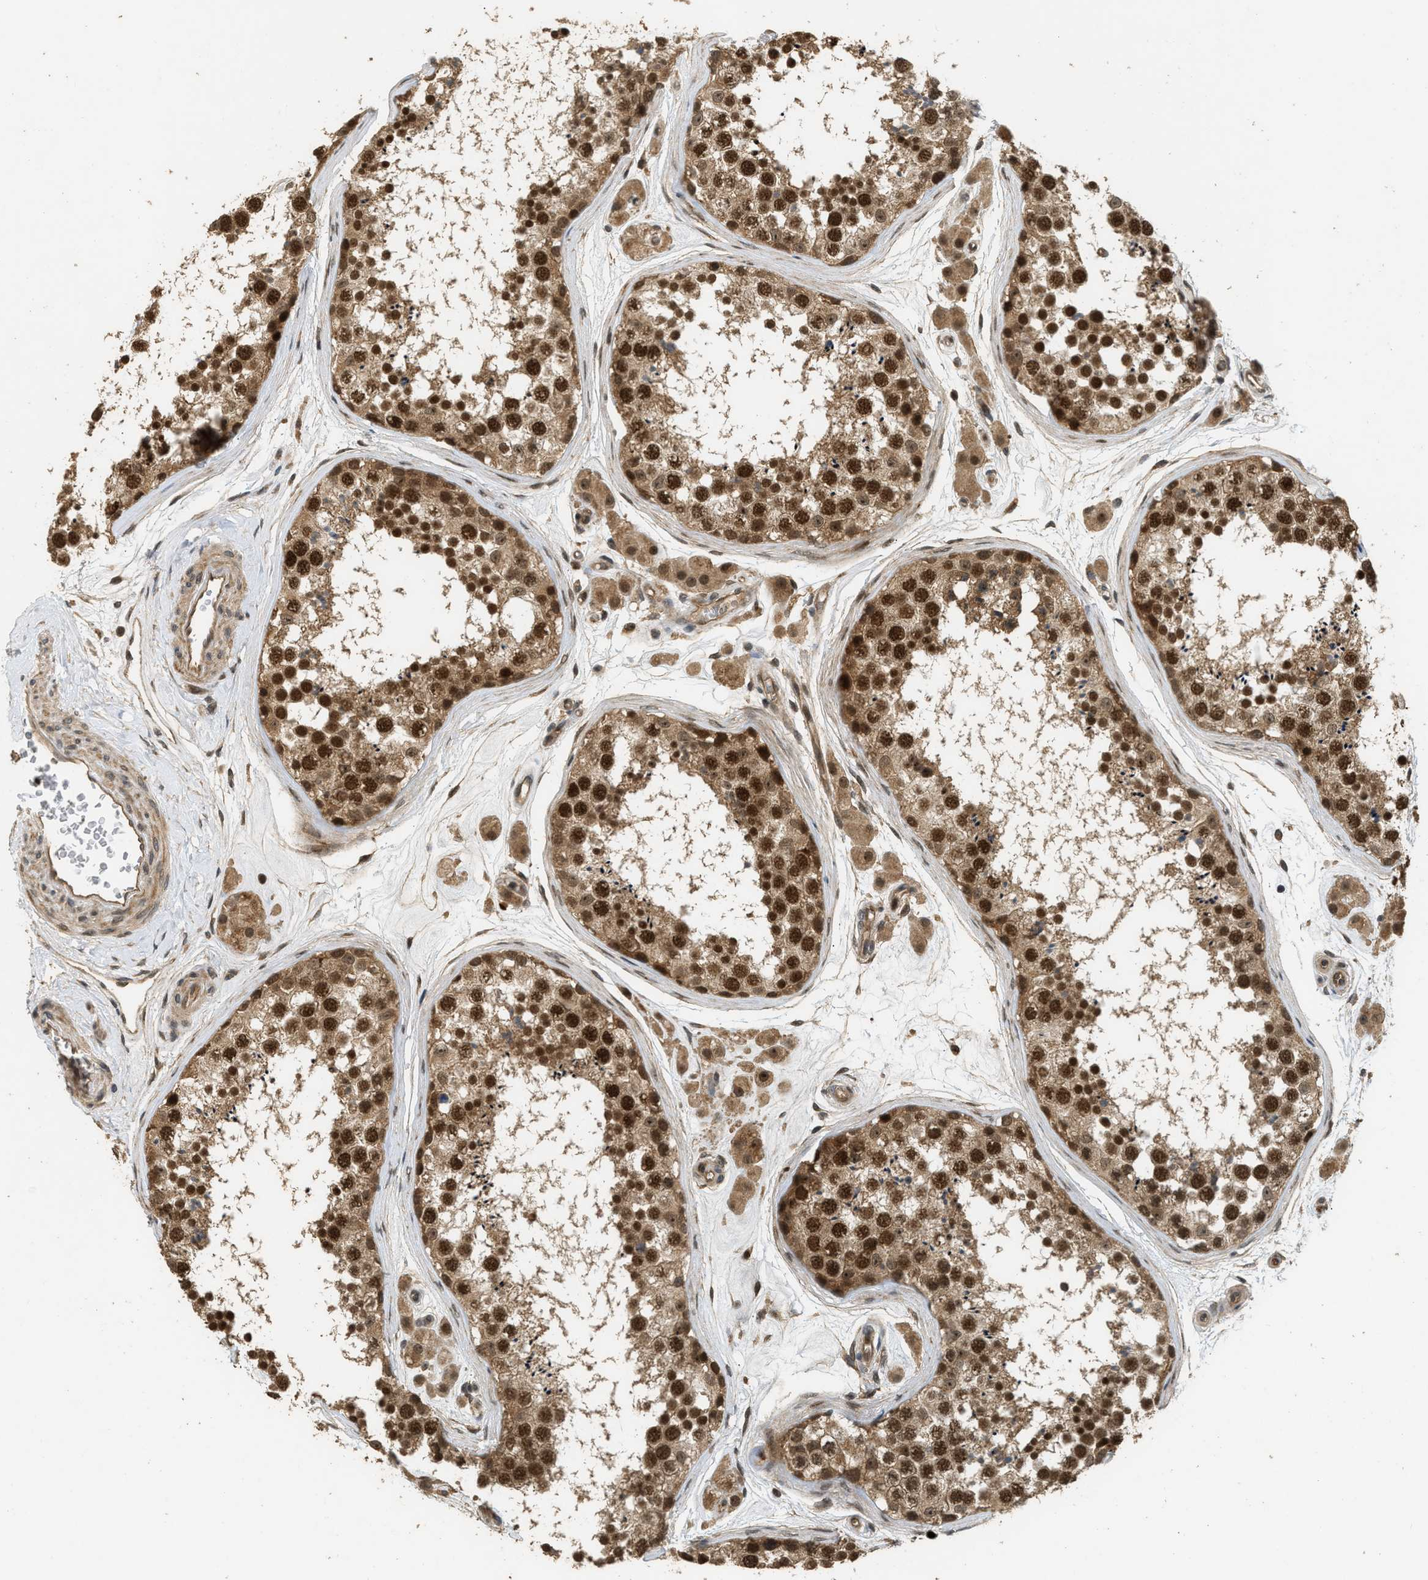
{"staining": {"intensity": "strong", "quantity": ">75%", "location": "cytoplasmic/membranous,nuclear"}, "tissue": "testis", "cell_type": "Cells in seminiferous ducts", "image_type": "normal", "snomed": [{"axis": "morphology", "description": "Normal tissue, NOS"}, {"axis": "topography", "description": "Testis"}], "caption": "Immunohistochemistry photomicrograph of normal testis stained for a protein (brown), which exhibits high levels of strong cytoplasmic/membranous,nuclear positivity in about >75% of cells in seminiferous ducts.", "gene": "GET1", "patient": {"sex": "male", "age": 56}}